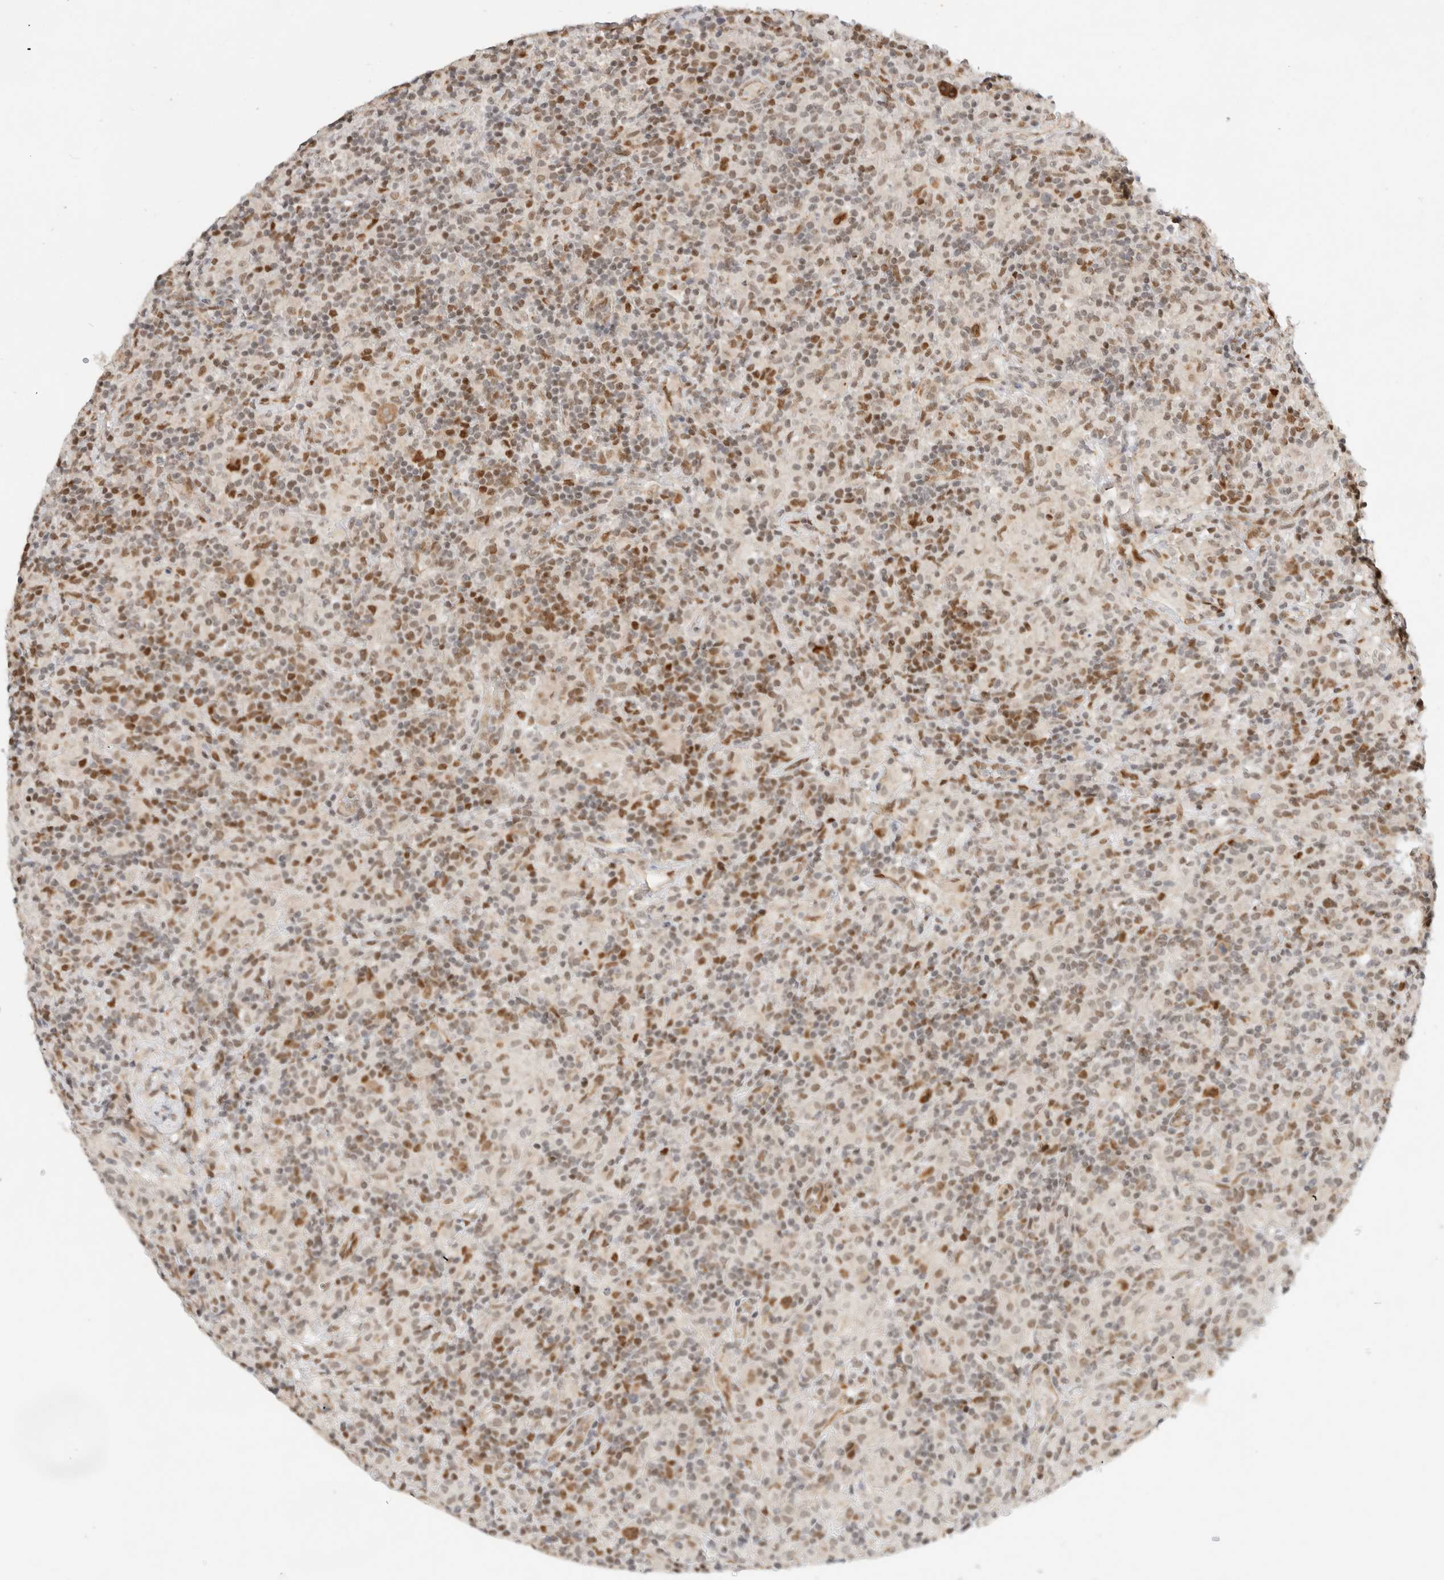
{"staining": {"intensity": "moderate", "quantity": ">75%", "location": "nuclear"}, "tissue": "lymphoma", "cell_type": "Tumor cells", "image_type": "cancer", "snomed": [{"axis": "morphology", "description": "Hodgkin's disease, NOS"}, {"axis": "topography", "description": "Lymph node"}], "caption": "About >75% of tumor cells in lymphoma display moderate nuclear protein positivity as visualized by brown immunohistochemical staining.", "gene": "GTF2I", "patient": {"sex": "male", "age": 70}}